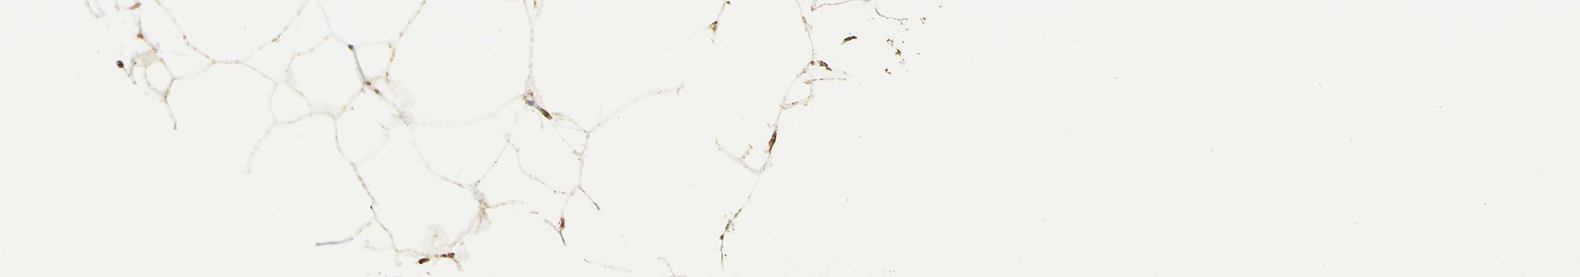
{"staining": {"intensity": "strong", "quantity": ">75%", "location": "cytoplasmic/membranous"}, "tissue": "adipose tissue", "cell_type": "Adipocytes", "image_type": "normal", "snomed": [{"axis": "morphology", "description": "Normal tissue, NOS"}, {"axis": "morphology", "description": "Duct carcinoma"}, {"axis": "topography", "description": "Breast"}, {"axis": "topography", "description": "Adipose tissue"}], "caption": "Adipose tissue stained with DAB (3,3'-diaminobenzidine) IHC reveals high levels of strong cytoplasmic/membranous positivity in about >75% of adipocytes.", "gene": "VDAC1", "patient": {"sex": "female", "age": 37}}